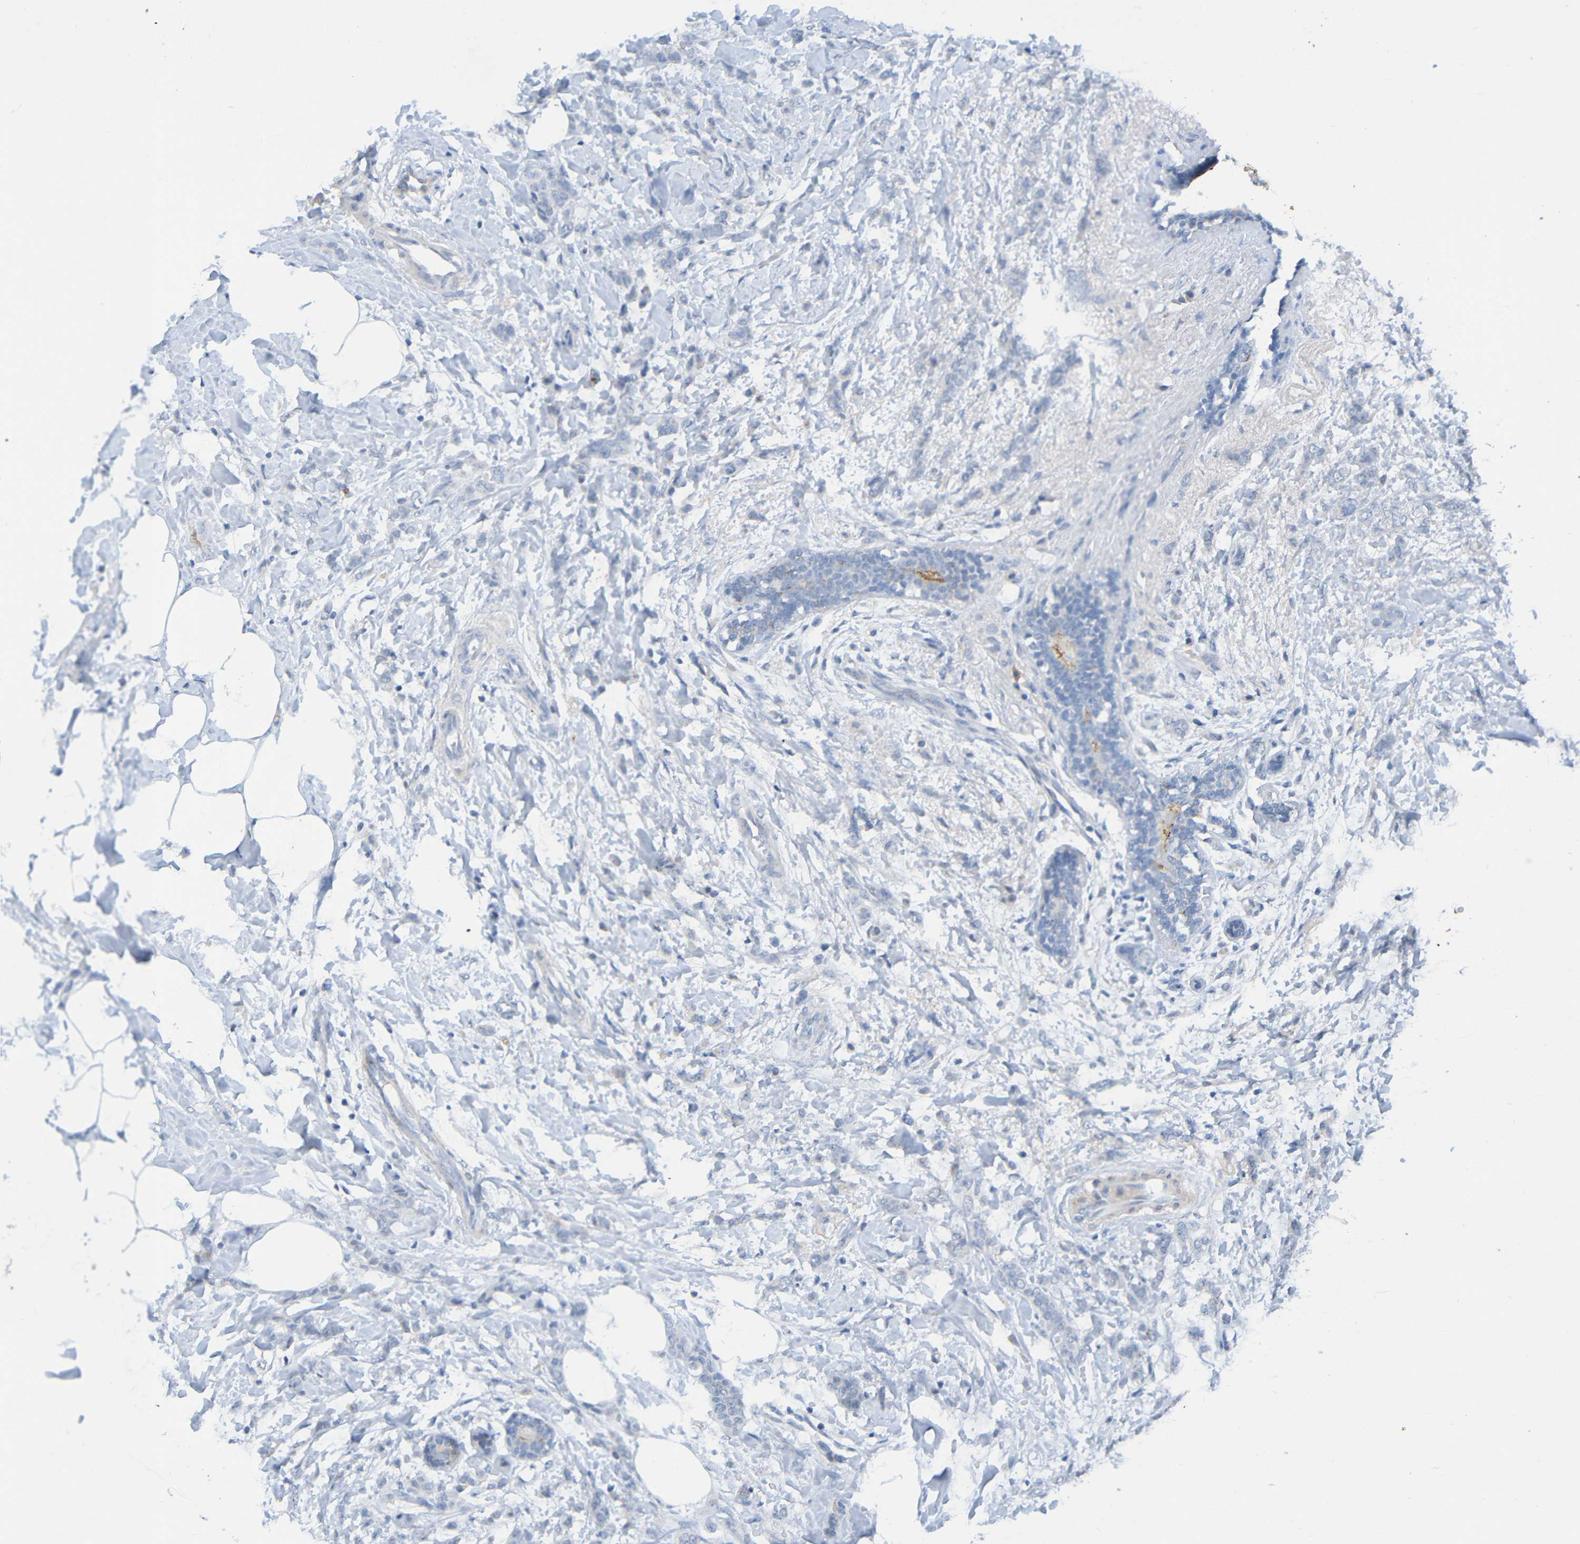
{"staining": {"intensity": "negative", "quantity": "none", "location": "none"}, "tissue": "breast cancer", "cell_type": "Tumor cells", "image_type": "cancer", "snomed": [{"axis": "morphology", "description": "Lobular carcinoma, in situ"}, {"axis": "morphology", "description": "Lobular carcinoma"}, {"axis": "topography", "description": "Breast"}], "caption": "High power microscopy histopathology image of an immunohistochemistry photomicrograph of lobular carcinoma in situ (breast), revealing no significant staining in tumor cells.", "gene": "IL10", "patient": {"sex": "female", "age": 41}}